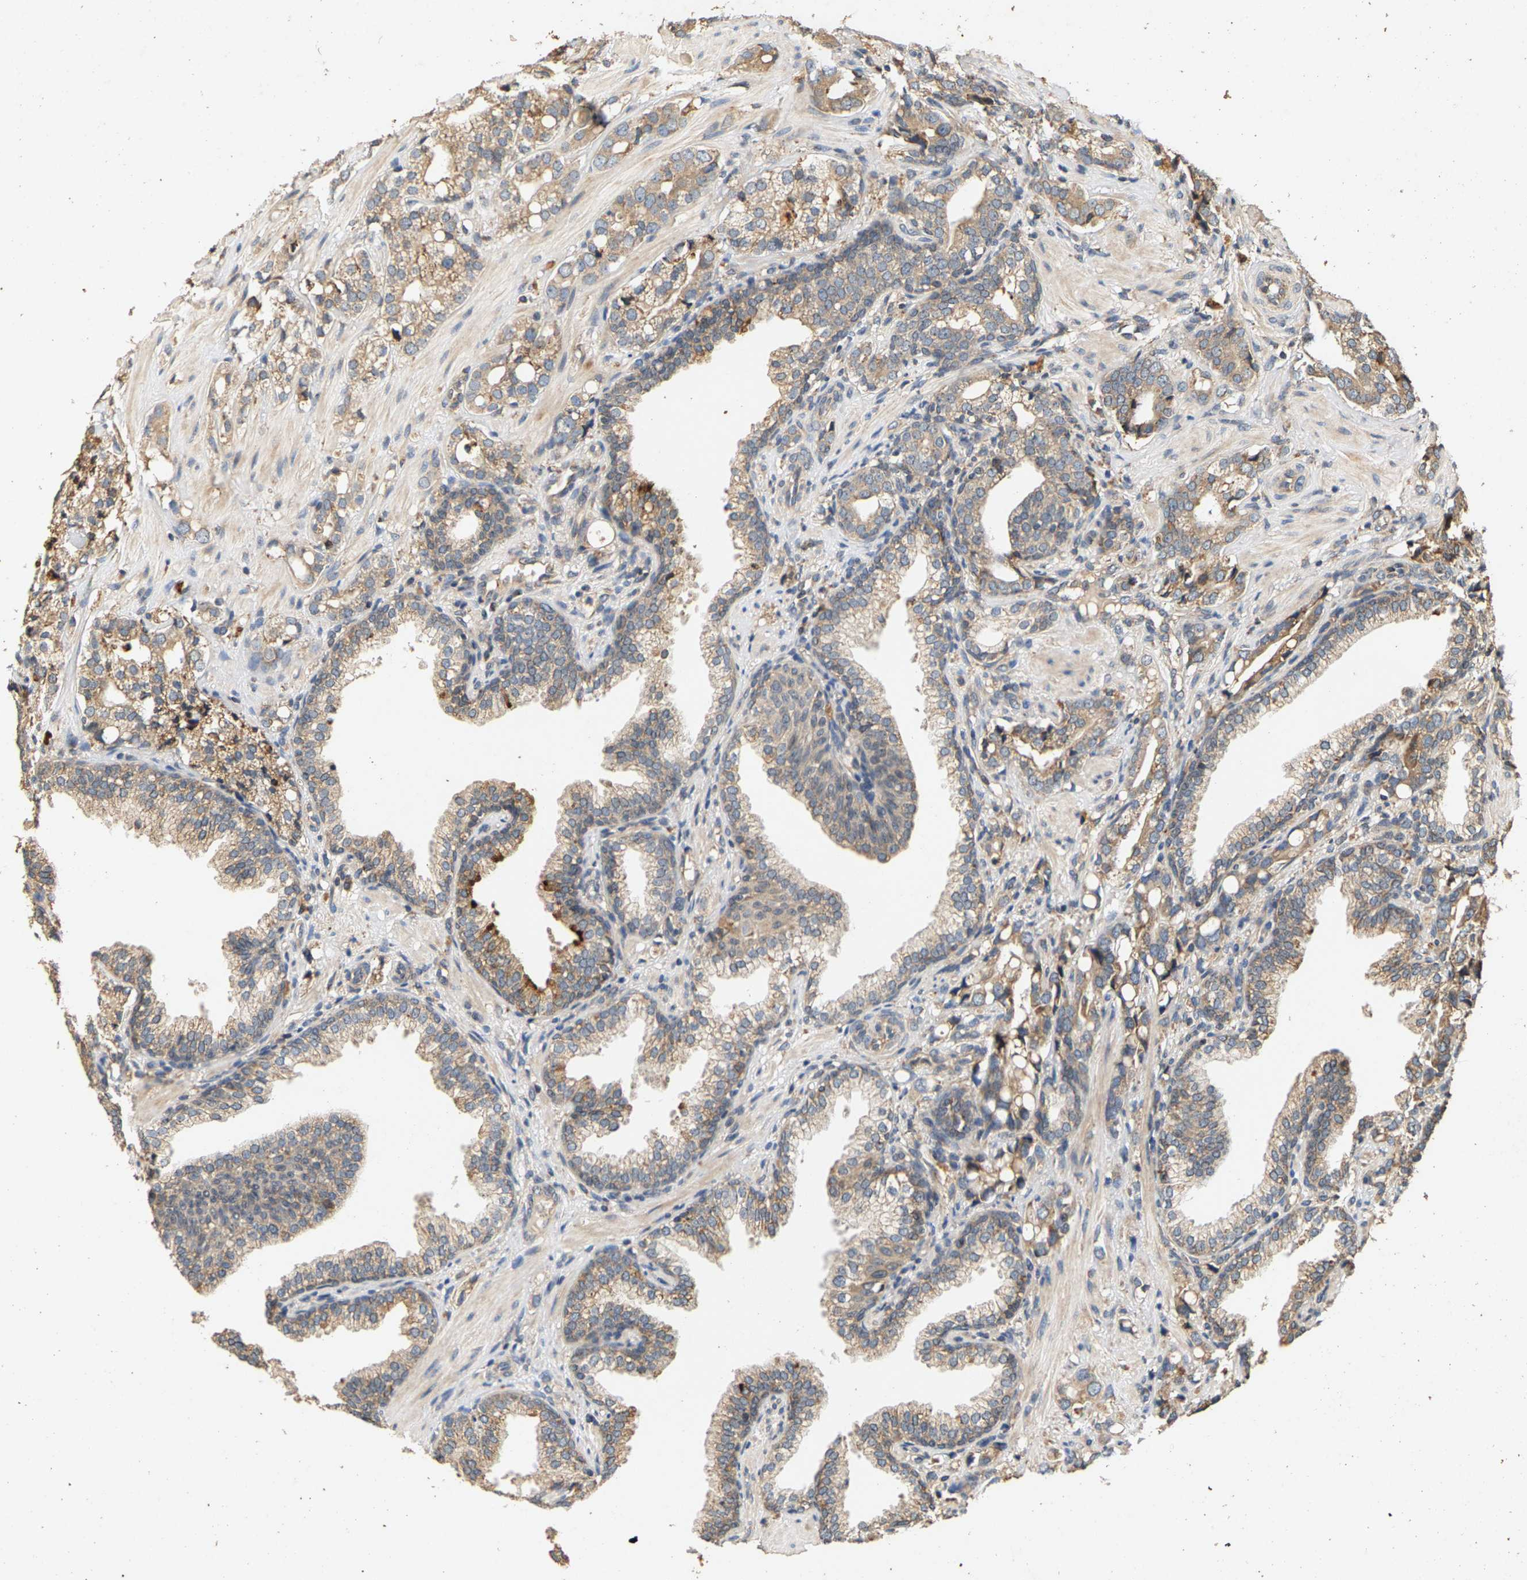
{"staining": {"intensity": "moderate", "quantity": ">75%", "location": "cytoplasmic/membranous"}, "tissue": "prostate cancer", "cell_type": "Tumor cells", "image_type": "cancer", "snomed": [{"axis": "morphology", "description": "Adenocarcinoma, High grade"}, {"axis": "topography", "description": "Prostate"}], "caption": "Immunohistochemical staining of prostate cancer reveals moderate cytoplasmic/membranous protein positivity in about >75% of tumor cells. The protein of interest is stained brown, and the nuclei are stained in blue (DAB (3,3'-diaminobenzidine) IHC with brightfield microscopy, high magnification).", "gene": "CIDEC", "patient": {"sex": "male", "age": 52}}